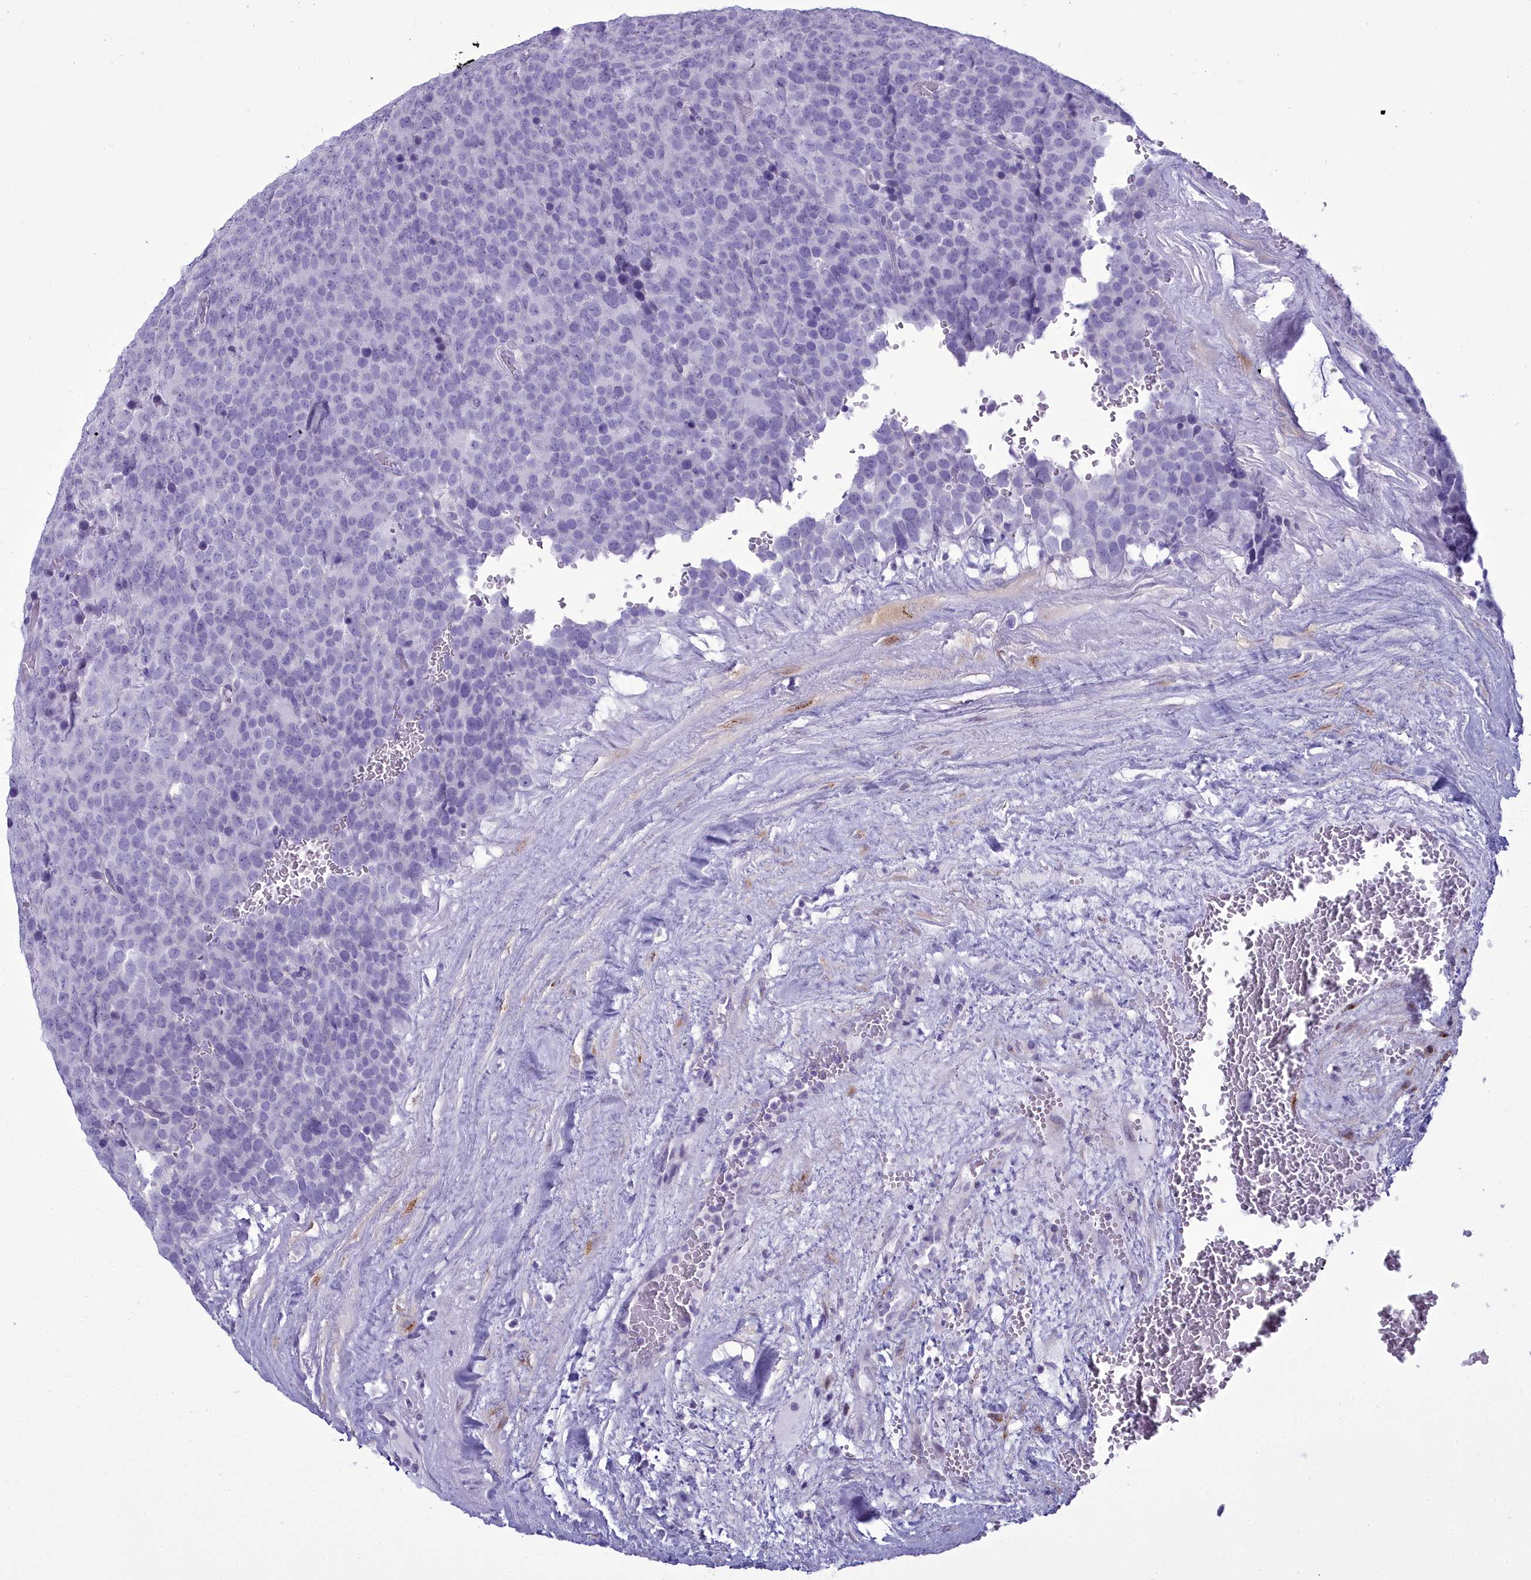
{"staining": {"intensity": "negative", "quantity": "none", "location": "none"}, "tissue": "testis cancer", "cell_type": "Tumor cells", "image_type": "cancer", "snomed": [{"axis": "morphology", "description": "Seminoma, NOS"}, {"axis": "topography", "description": "Testis"}], "caption": "Photomicrograph shows no significant protein positivity in tumor cells of testis cancer.", "gene": "MAP6", "patient": {"sex": "male", "age": 71}}